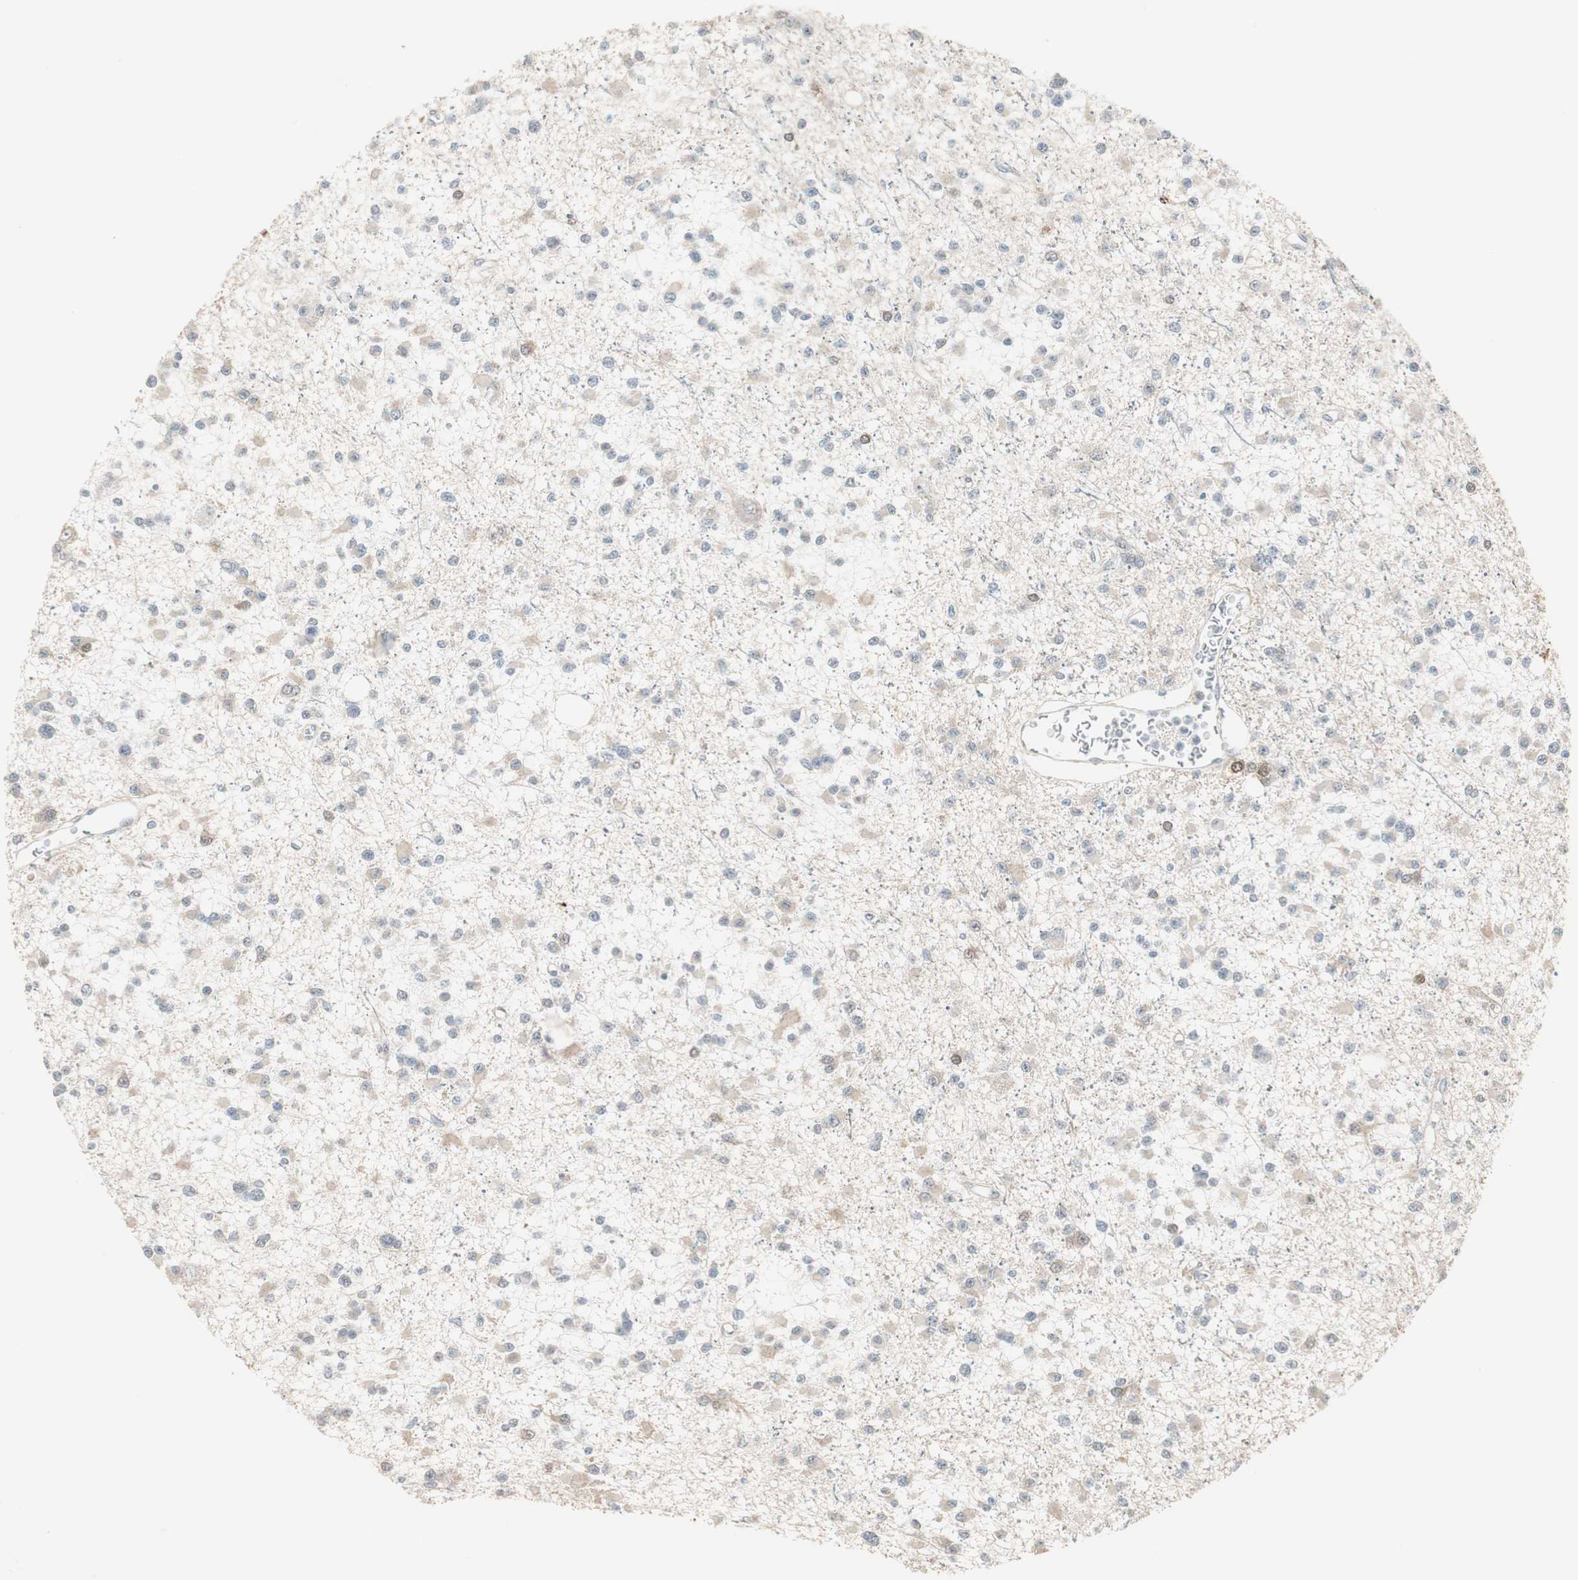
{"staining": {"intensity": "weak", "quantity": "25%-75%", "location": "cytoplasmic/membranous"}, "tissue": "glioma", "cell_type": "Tumor cells", "image_type": "cancer", "snomed": [{"axis": "morphology", "description": "Glioma, malignant, Low grade"}, {"axis": "topography", "description": "Brain"}], "caption": "Low-grade glioma (malignant) stained with a protein marker reveals weak staining in tumor cells.", "gene": "PDZK1", "patient": {"sex": "female", "age": 22}}